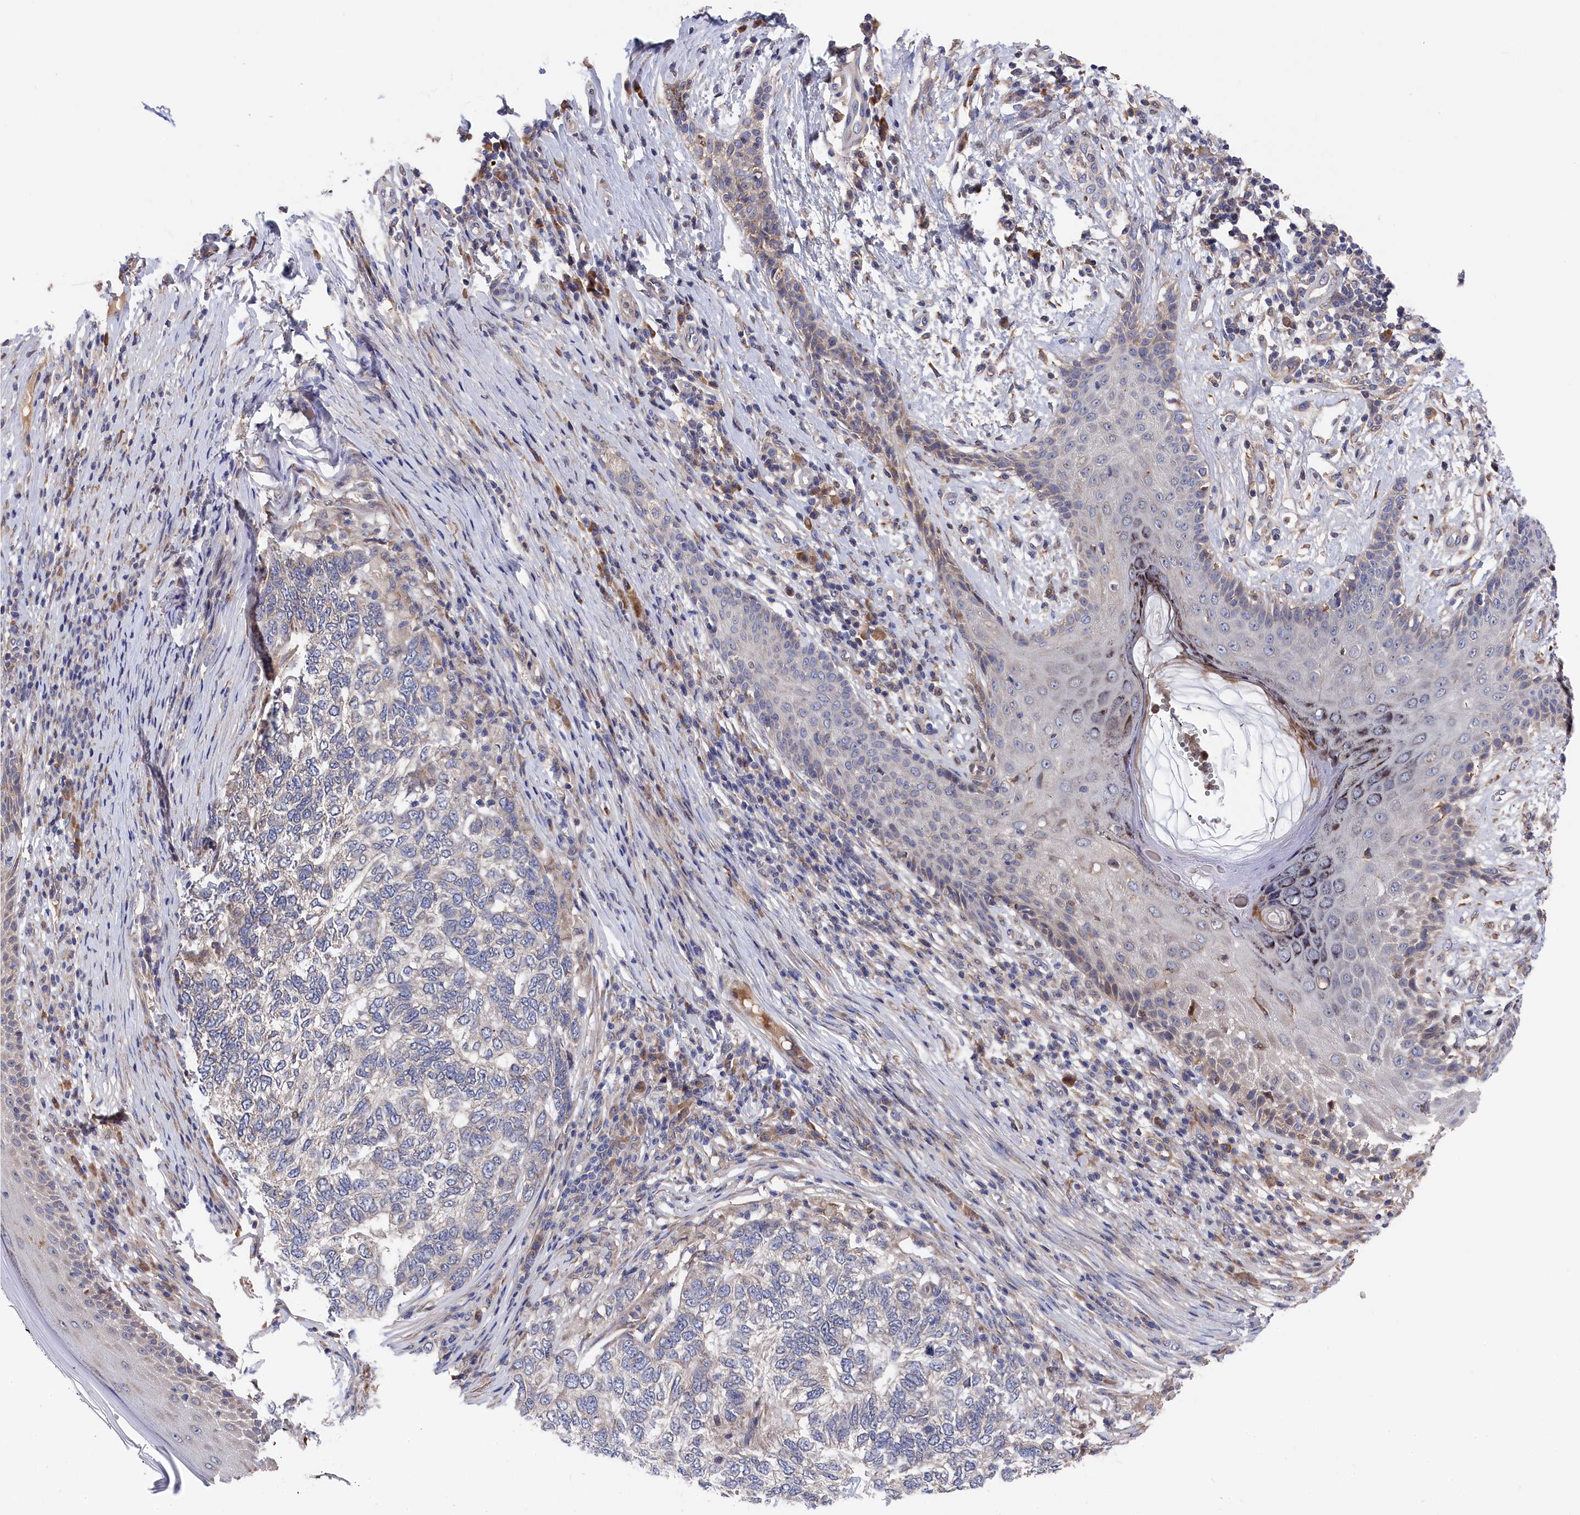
{"staining": {"intensity": "negative", "quantity": "none", "location": "none"}, "tissue": "skin cancer", "cell_type": "Tumor cells", "image_type": "cancer", "snomed": [{"axis": "morphology", "description": "Basal cell carcinoma"}, {"axis": "topography", "description": "Skin"}], "caption": "An immunohistochemistry (IHC) micrograph of basal cell carcinoma (skin) is shown. There is no staining in tumor cells of basal cell carcinoma (skin).", "gene": "CYB5D2", "patient": {"sex": "female", "age": 65}}